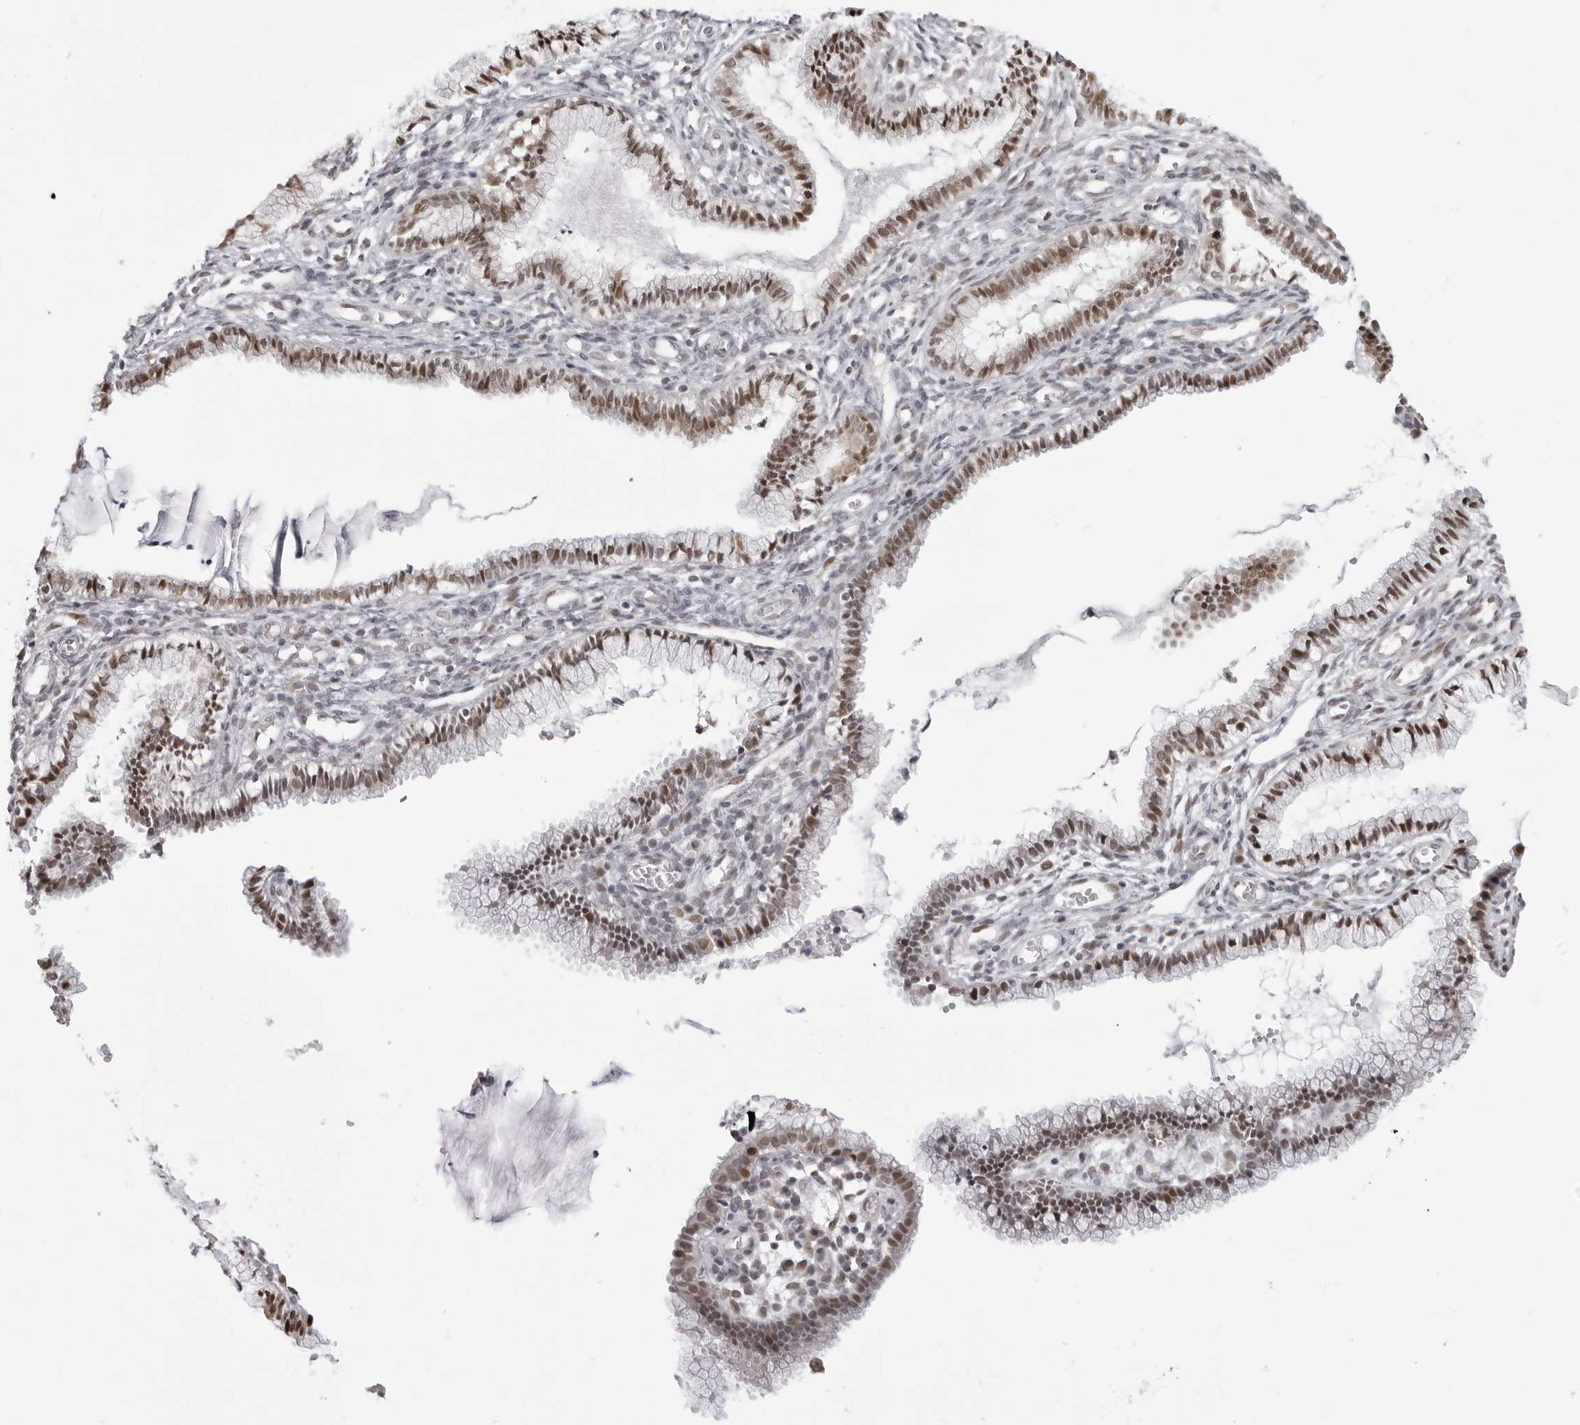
{"staining": {"intensity": "moderate", "quantity": ">75%", "location": "nuclear"}, "tissue": "cervix", "cell_type": "Glandular cells", "image_type": "normal", "snomed": [{"axis": "morphology", "description": "Normal tissue, NOS"}, {"axis": "topography", "description": "Cervix"}], "caption": "Immunohistochemical staining of benign human cervix reveals >75% levels of moderate nuclear protein positivity in approximately >75% of glandular cells. The protein of interest is stained brown, and the nuclei are stained in blue (DAB (3,3'-diaminobenzidine) IHC with brightfield microscopy, high magnification).", "gene": "PHF3", "patient": {"sex": "female", "age": 27}}